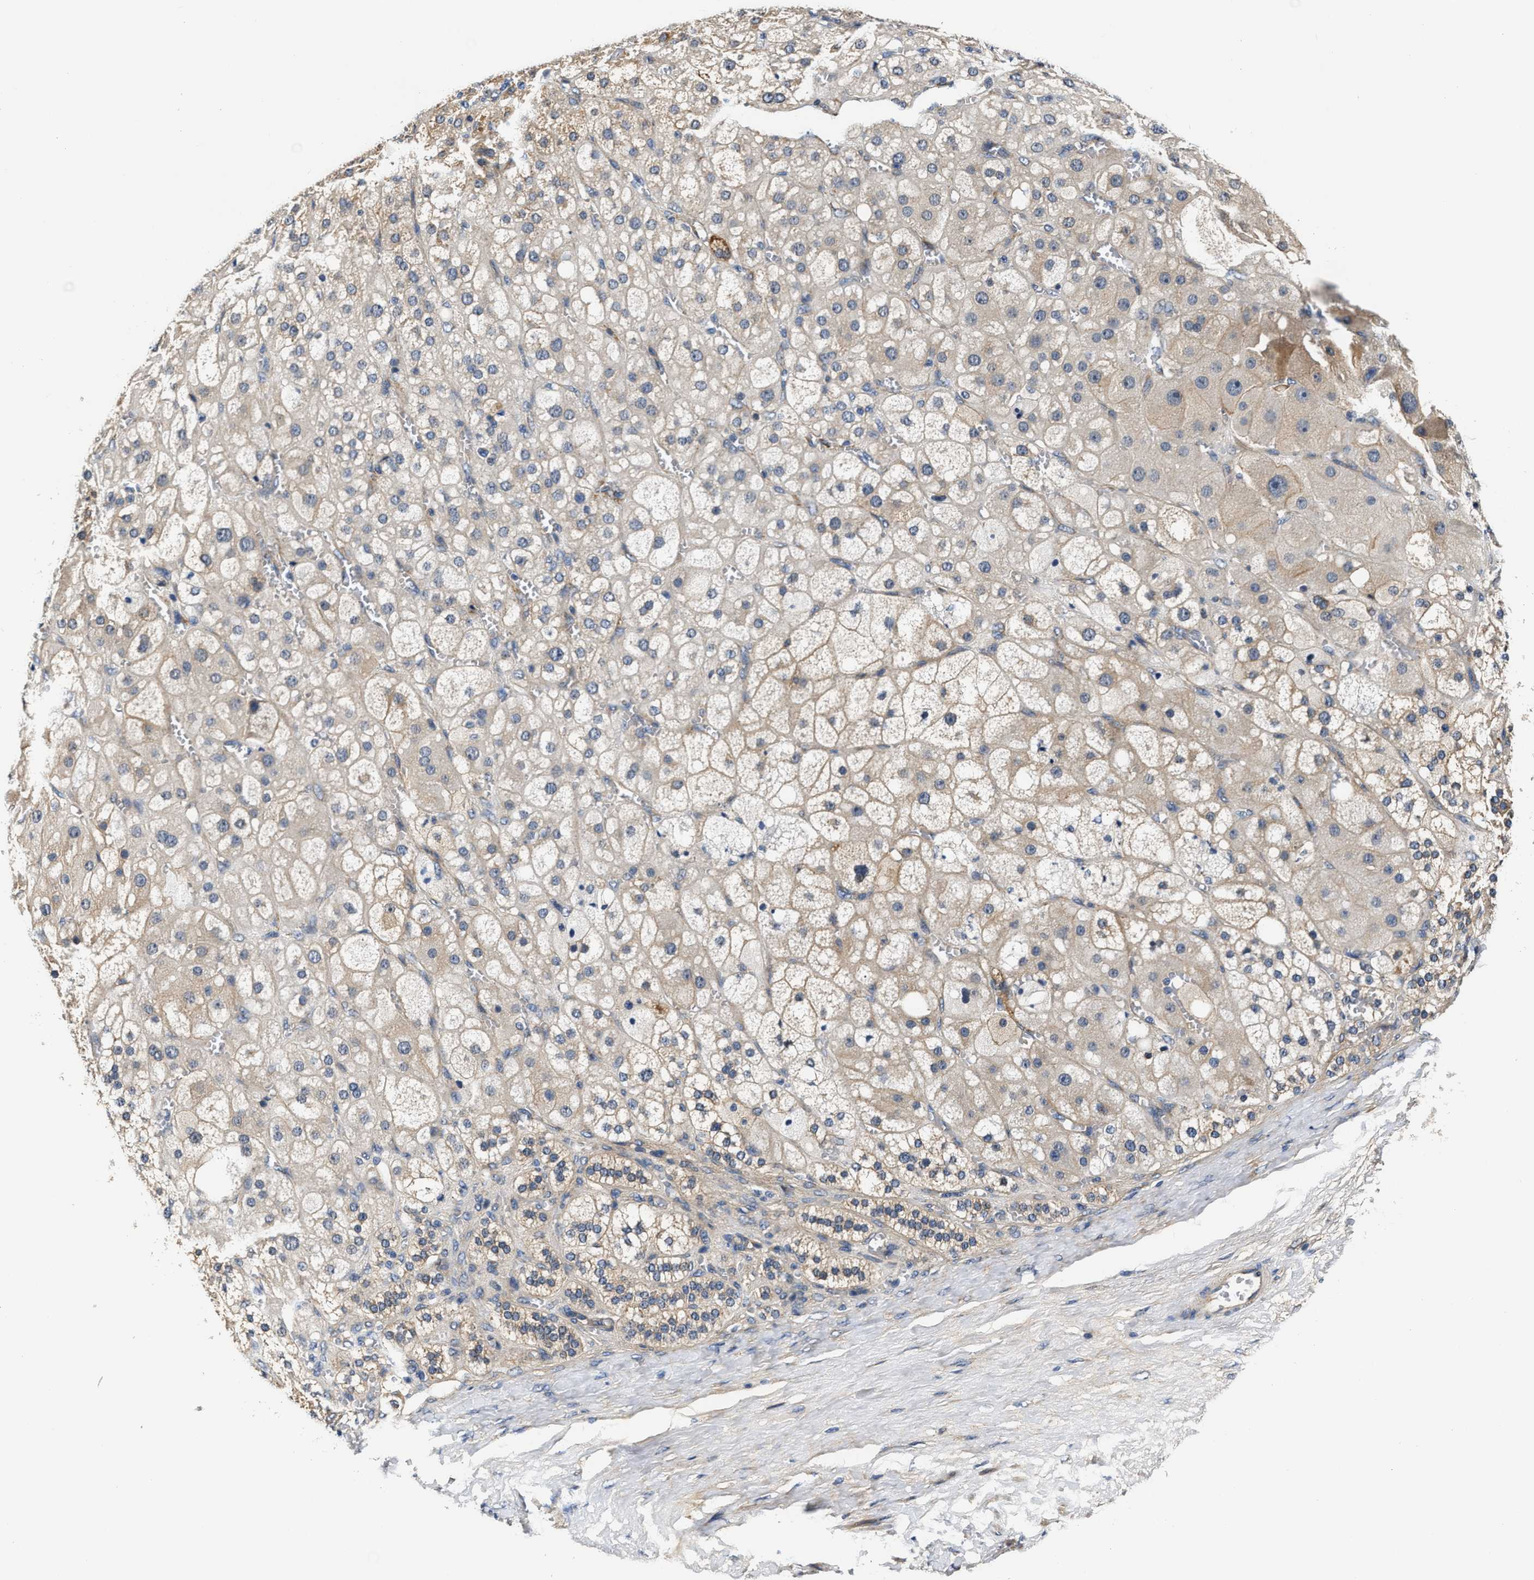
{"staining": {"intensity": "moderate", "quantity": "25%-75%", "location": "cytoplasmic/membranous"}, "tissue": "adrenal gland", "cell_type": "Glandular cells", "image_type": "normal", "snomed": [{"axis": "morphology", "description": "Normal tissue, NOS"}, {"axis": "topography", "description": "Adrenal gland"}], "caption": "DAB immunohistochemical staining of normal human adrenal gland displays moderate cytoplasmic/membranous protein expression in about 25%-75% of glandular cells. (IHC, brightfield microscopy, high magnification).", "gene": "TEX2", "patient": {"sex": "female", "age": 47}}